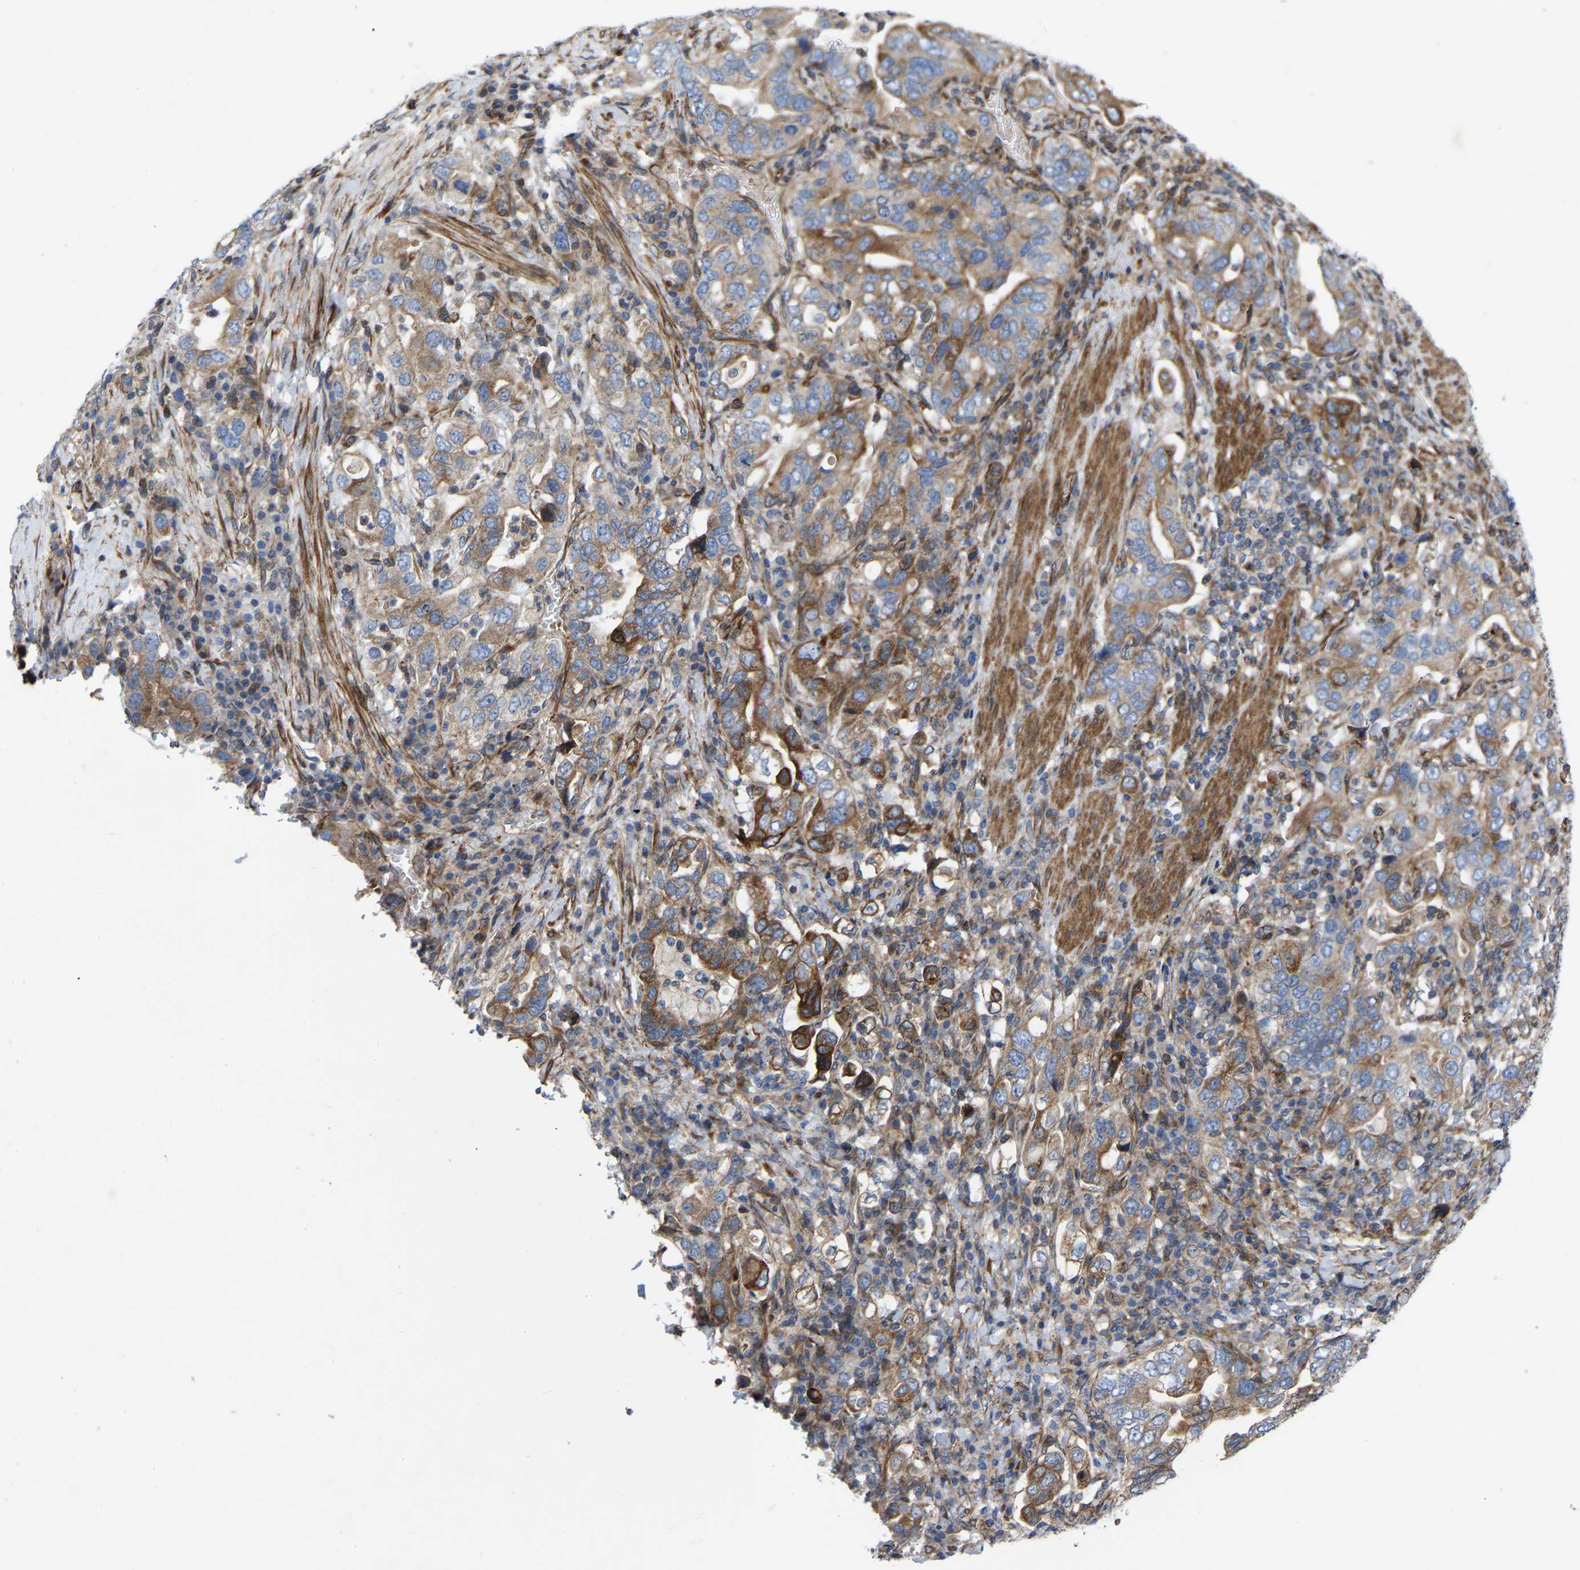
{"staining": {"intensity": "moderate", "quantity": ">75%", "location": "cytoplasmic/membranous"}, "tissue": "stomach cancer", "cell_type": "Tumor cells", "image_type": "cancer", "snomed": [{"axis": "morphology", "description": "Adenocarcinoma, NOS"}, {"axis": "topography", "description": "Stomach, upper"}], "caption": "Protein staining of stomach cancer (adenocarcinoma) tissue exhibits moderate cytoplasmic/membranous positivity in approximately >75% of tumor cells.", "gene": "TOR1B", "patient": {"sex": "male", "age": 62}}